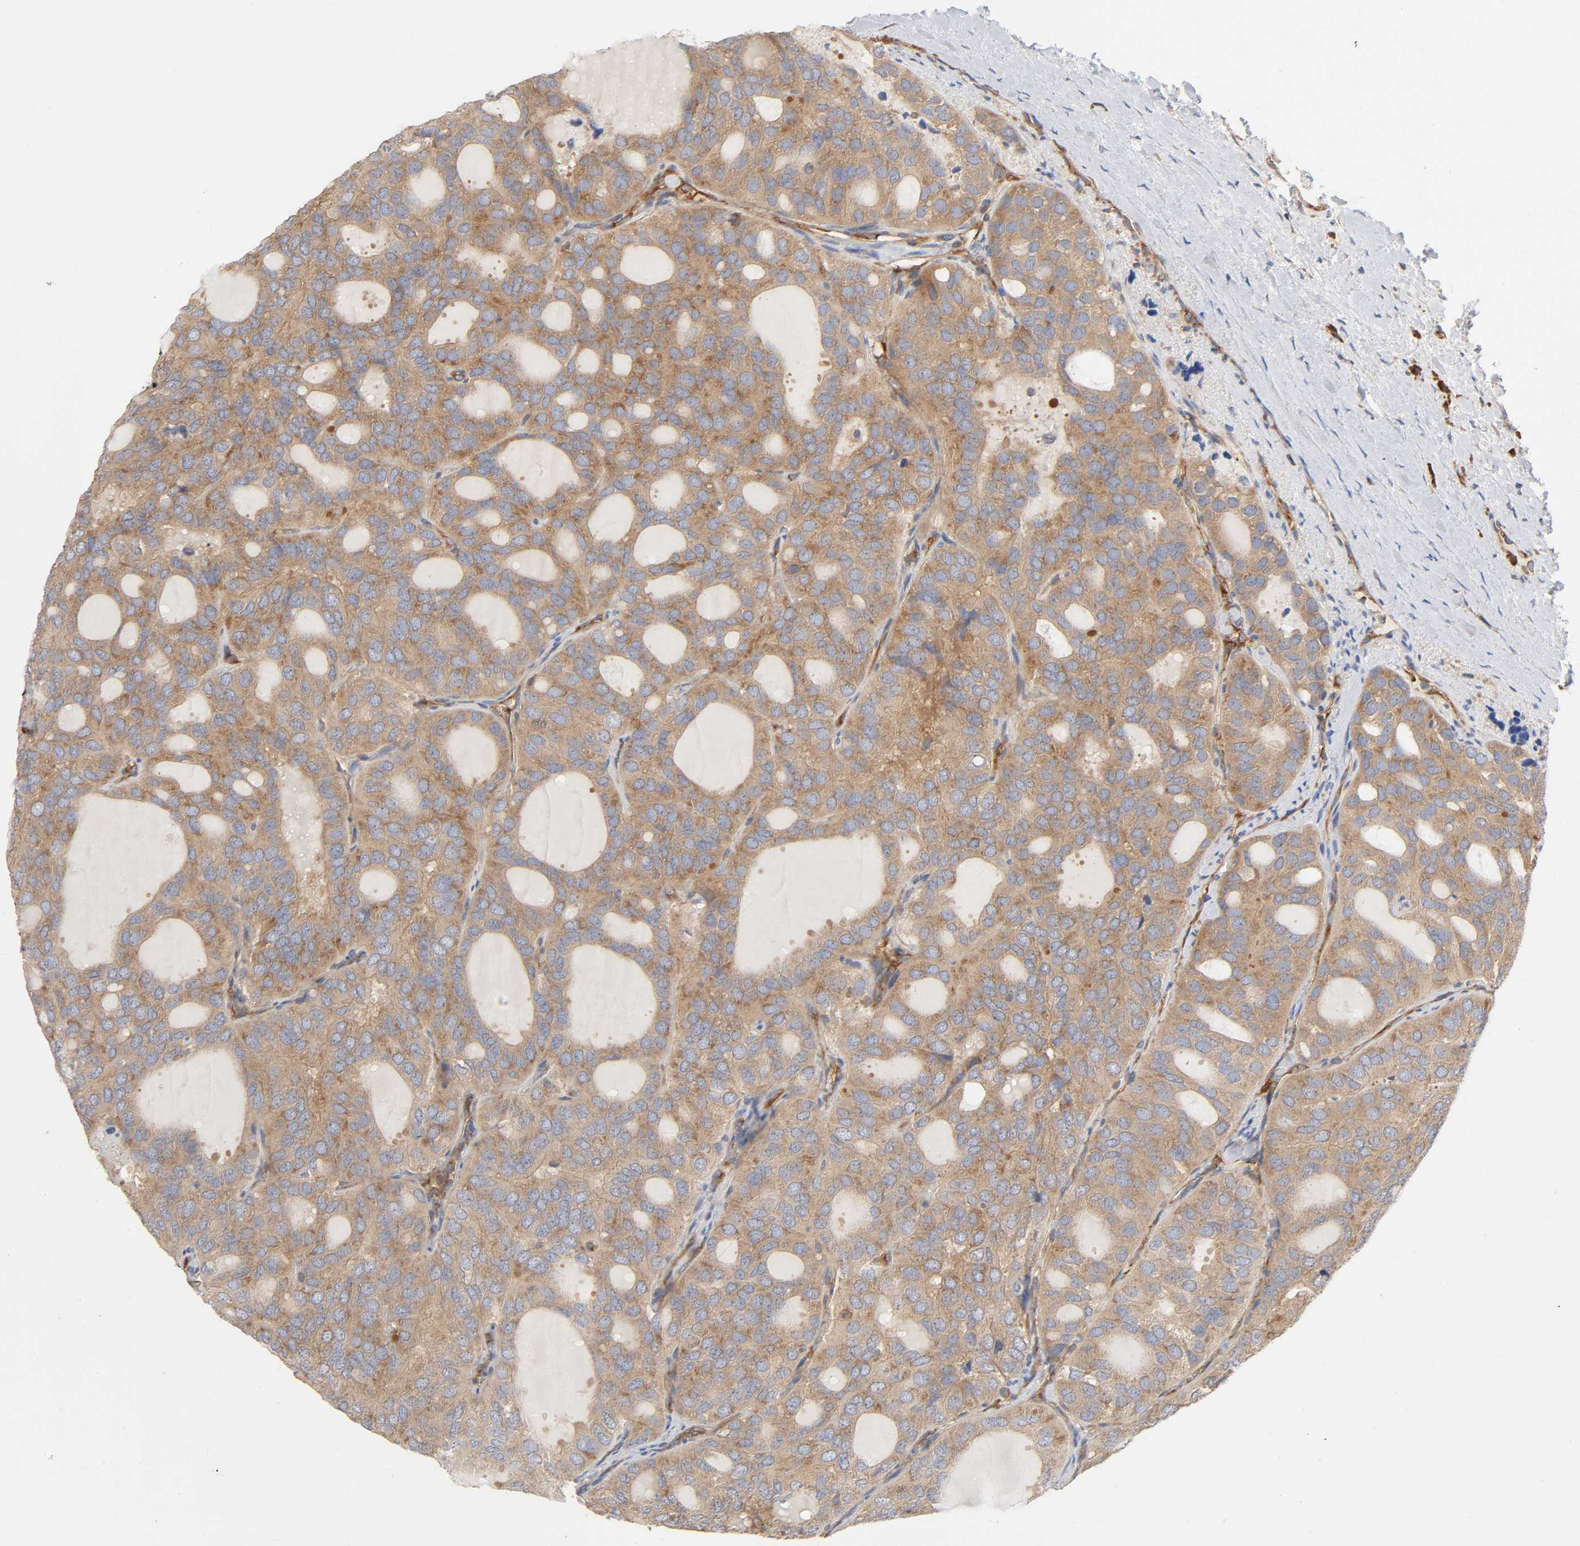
{"staining": {"intensity": "weak", "quantity": ">75%", "location": "cytoplasmic/membranous"}, "tissue": "thyroid cancer", "cell_type": "Tumor cells", "image_type": "cancer", "snomed": [{"axis": "morphology", "description": "Follicular adenoma carcinoma, NOS"}, {"axis": "topography", "description": "Thyroid gland"}], "caption": "IHC (DAB (3,3'-diaminobenzidine)) staining of human thyroid follicular adenoma carcinoma shows weak cytoplasmic/membranous protein expression in approximately >75% of tumor cells.", "gene": "SCHIP1", "patient": {"sex": "male", "age": 75}}